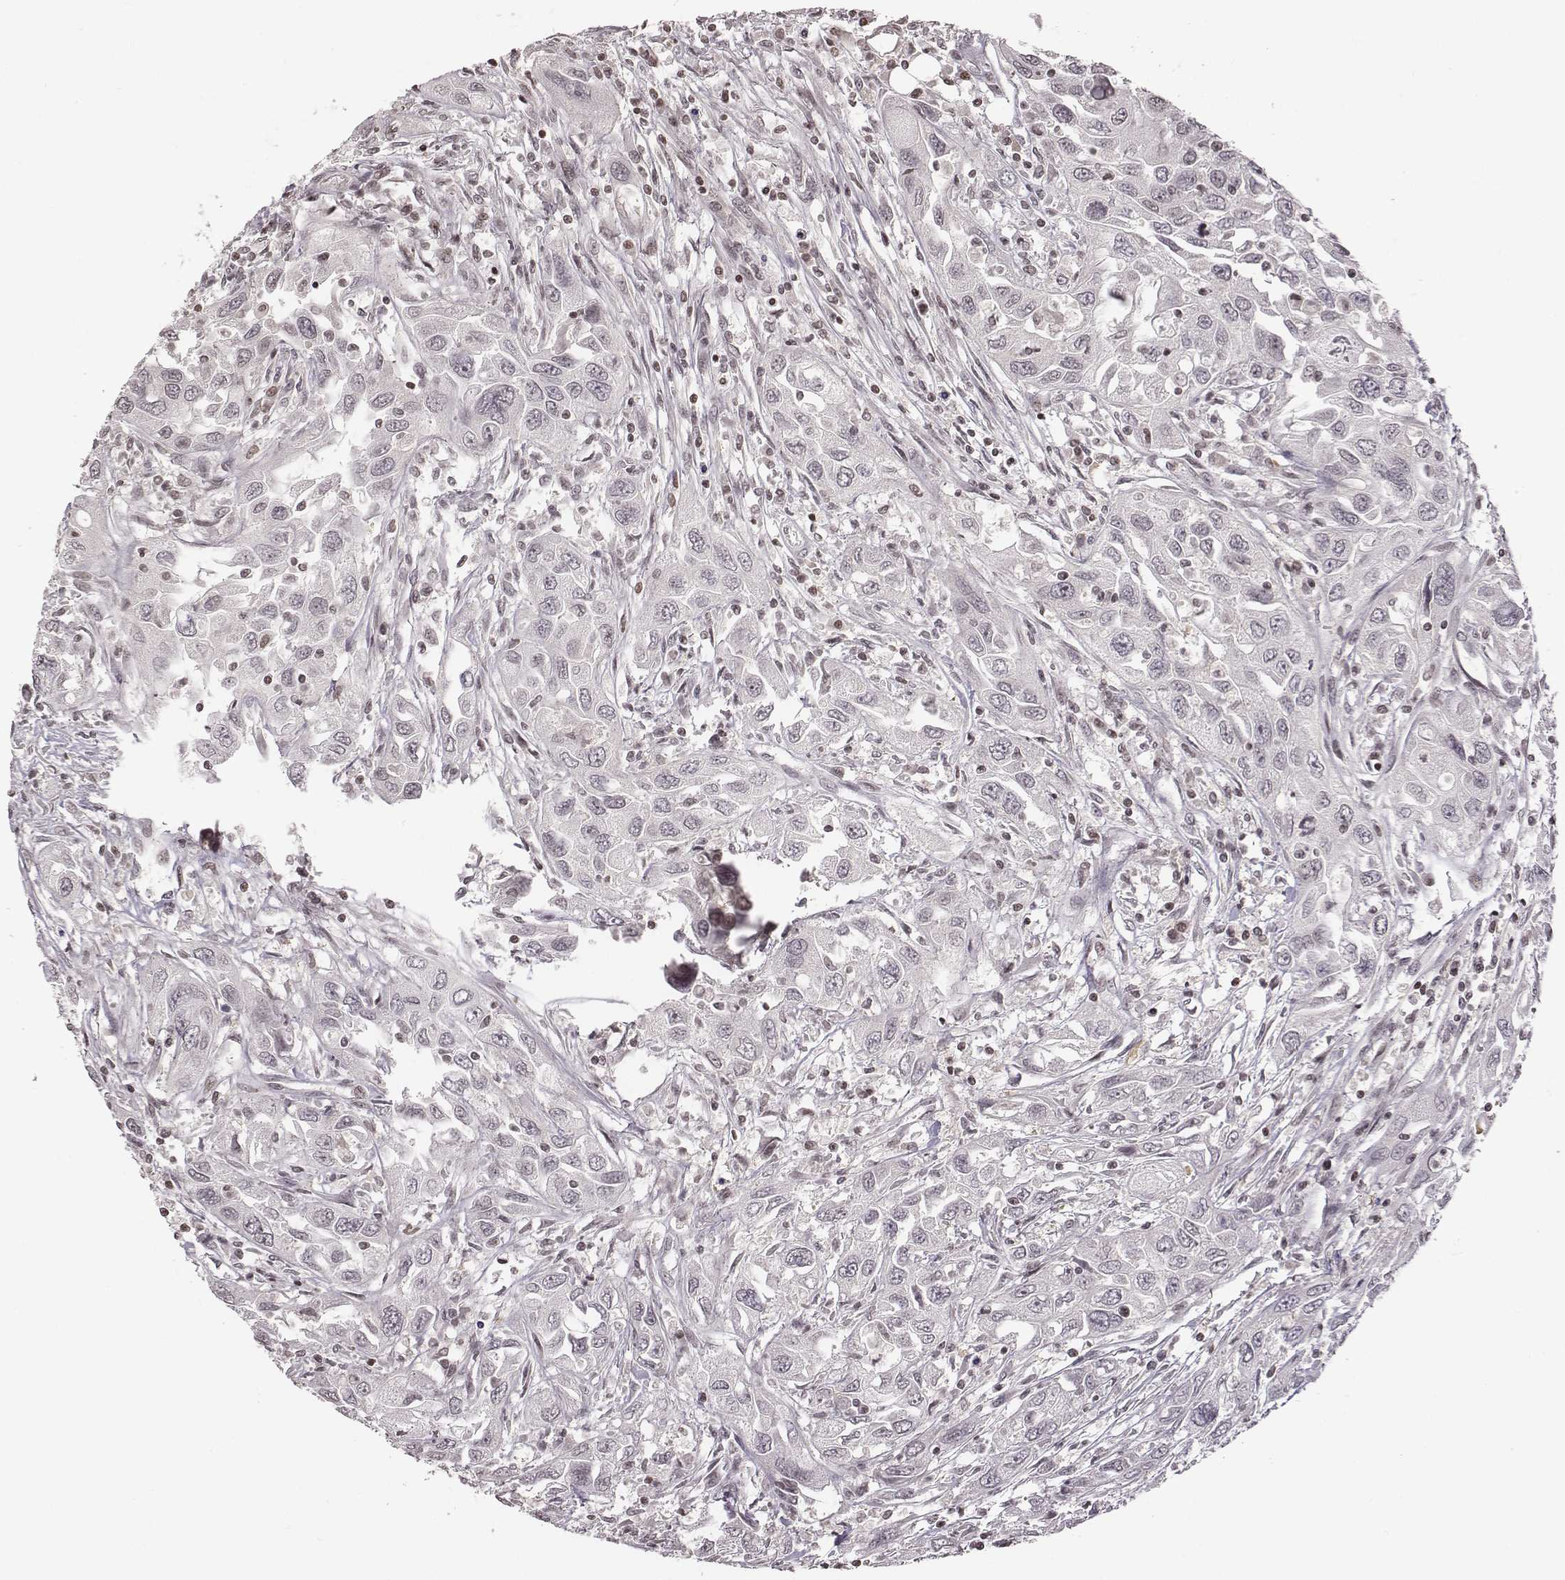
{"staining": {"intensity": "negative", "quantity": "none", "location": "none"}, "tissue": "urothelial cancer", "cell_type": "Tumor cells", "image_type": "cancer", "snomed": [{"axis": "morphology", "description": "Urothelial carcinoma, High grade"}, {"axis": "topography", "description": "Urinary bladder"}], "caption": "There is no significant staining in tumor cells of urothelial cancer. (DAB immunohistochemistry visualized using brightfield microscopy, high magnification).", "gene": "GRM4", "patient": {"sex": "male", "age": 76}}